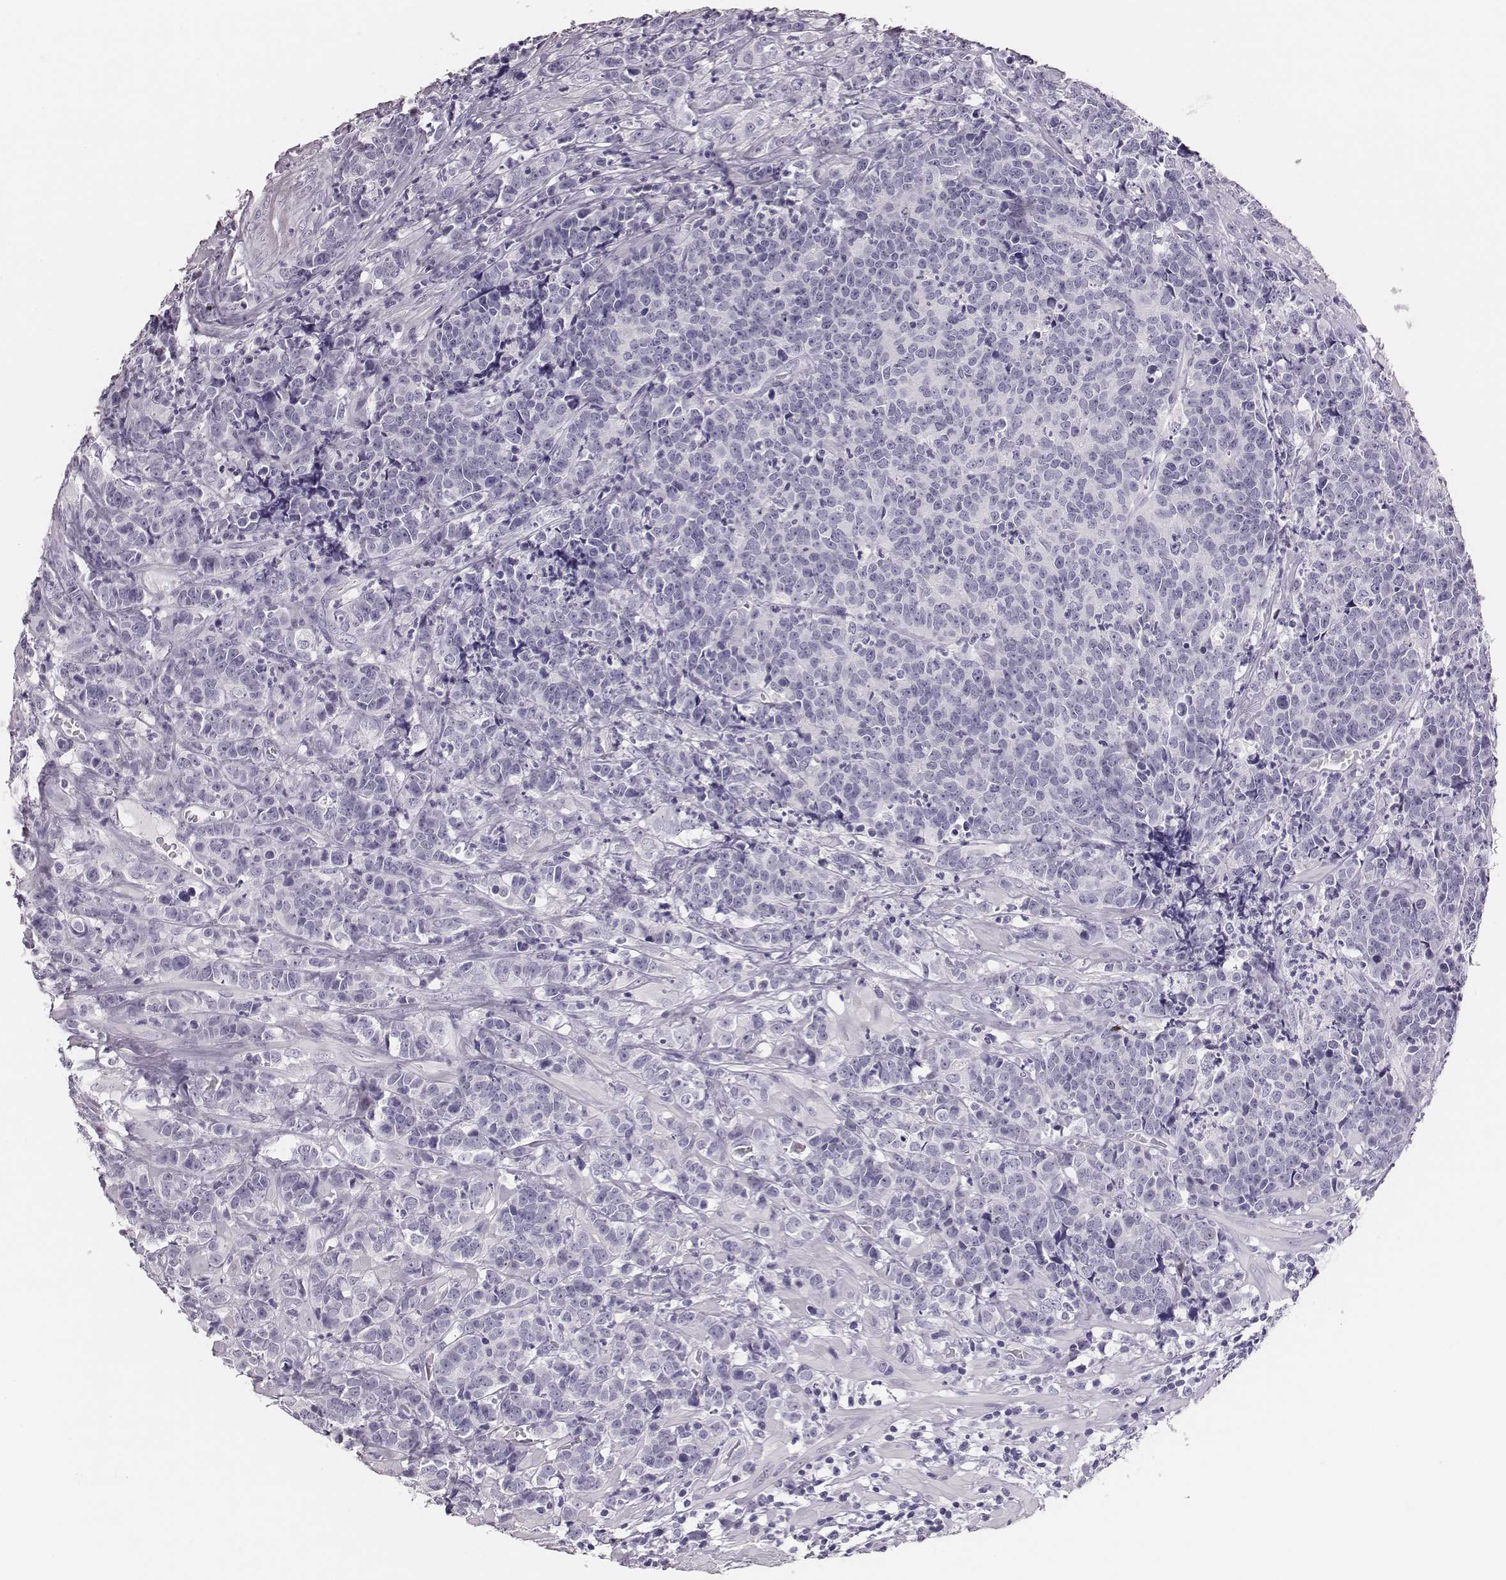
{"staining": {"intensity": "negative", "quantity": "none", "location": "none"}, "tissue": "prostate cancer", "cell_type": "Tumor cells", "image_type": "cancer", "snomed": [{"axis": "morphology", "description": "Adenocarcinoma, NOS"}, {"axis": "topography", "description": "Prostate"}], "caption": "This is an immunohistochemistry image of prostate cancer. There is no expression in tumor cells.", "gene": "H1-6", "patient": {"sex": "male", "age": 67}}